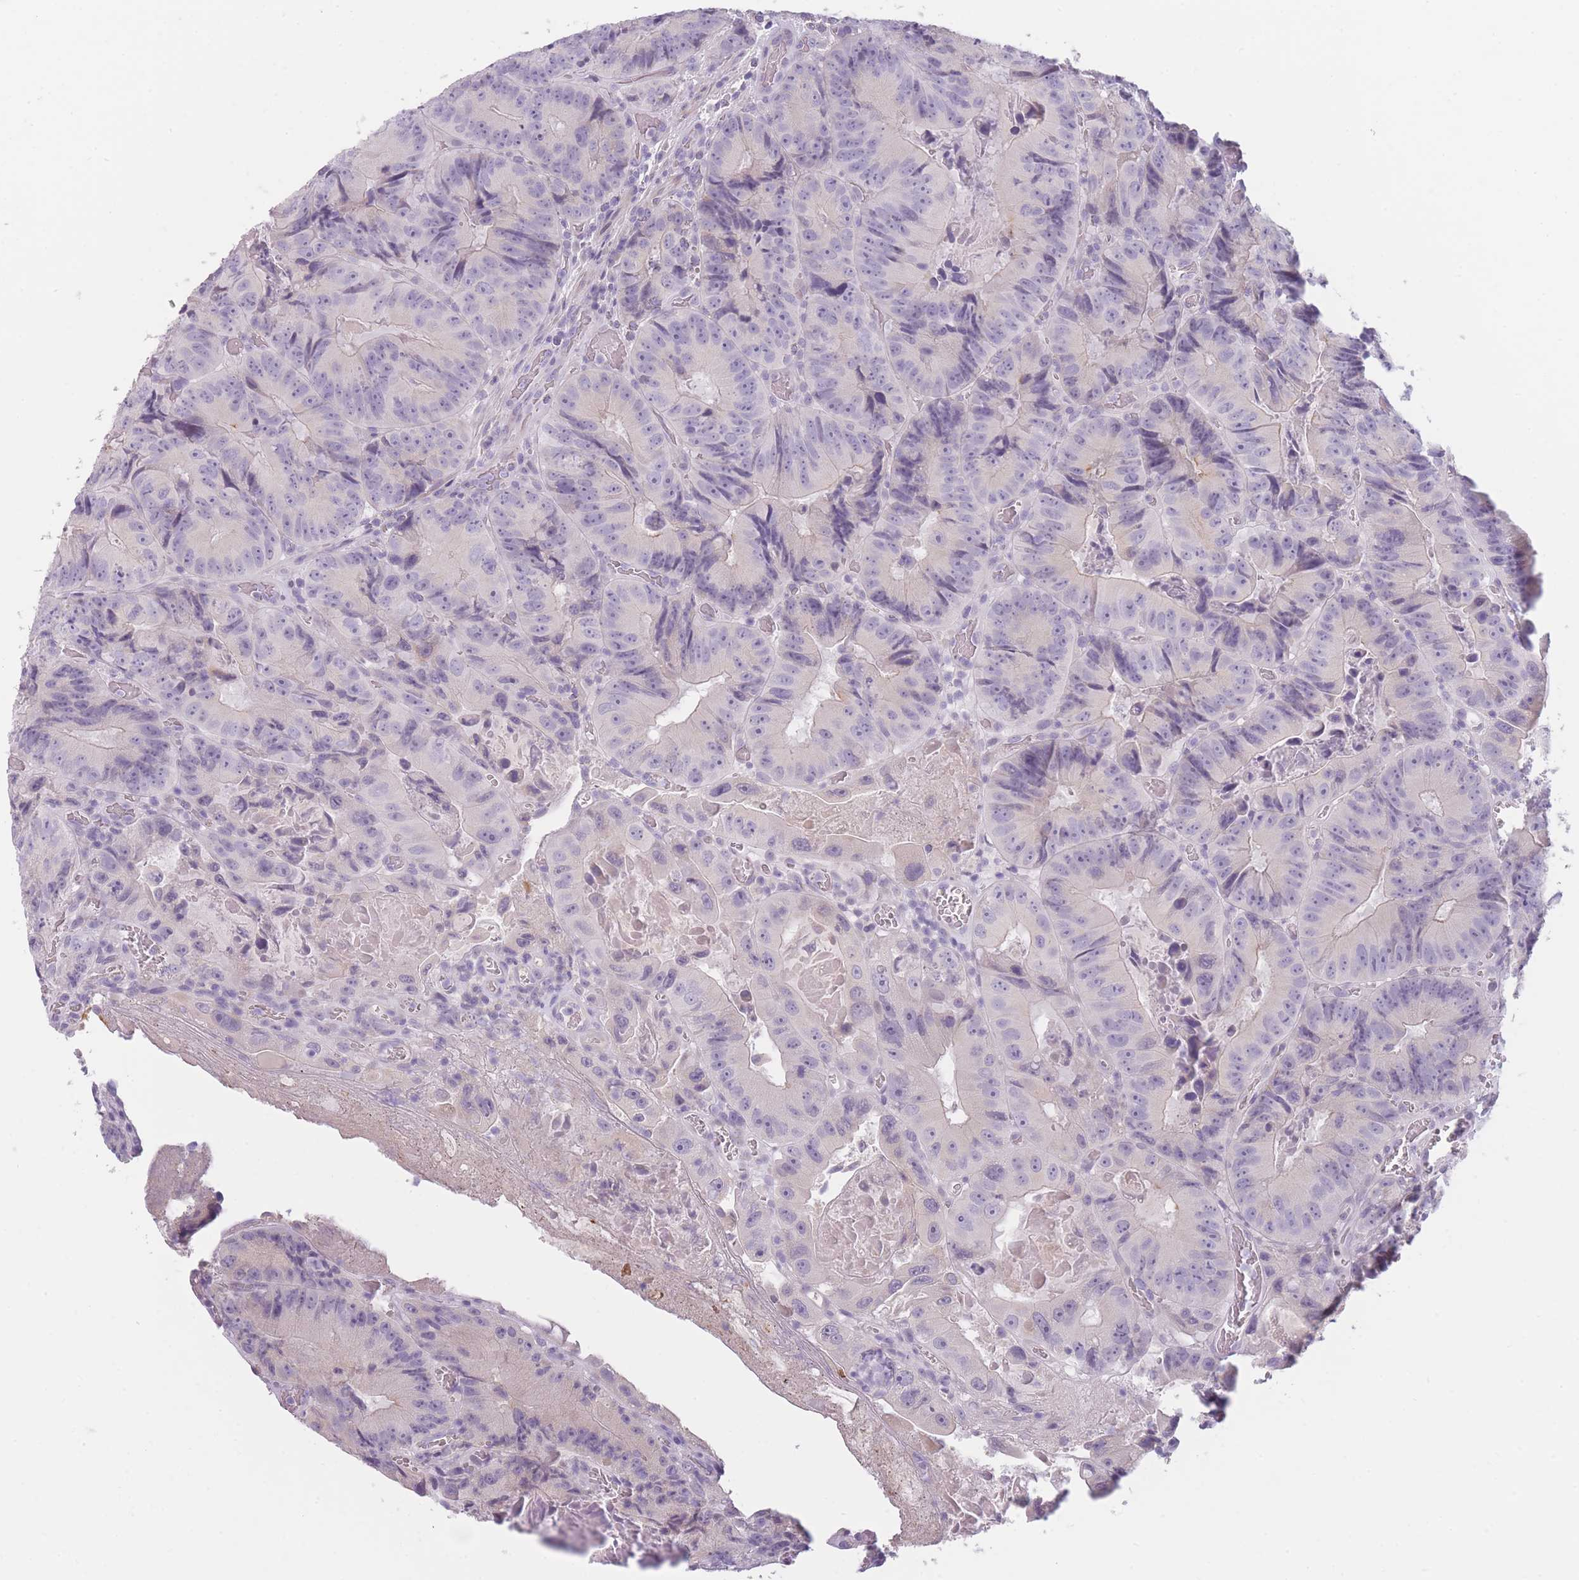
{"staining": {"intensity": "negative", "quantity": "none", "location": "none"}, "tissue": "colorectal cancer", "cell_type": "Tumor cells", "image_type": "cancer", "snomed": [{"axis": "morphology", "description": "Adenocarcinoma, NOS"}, {"axis": "topography", "description": "Colon"}], "caption": "A high-resolution image shows immunohistochemistry (IHC) staining of colorectal cancer (adenocarcinoma), which reveals no significant positivity in tumor cells. (DAB (3,3'-diaminobenzidine) immunohistochemistry (IHC) with hematoxylin counter stain).", "gene": "TMEM236", "patient": {"sex": "female", "age": 86}}